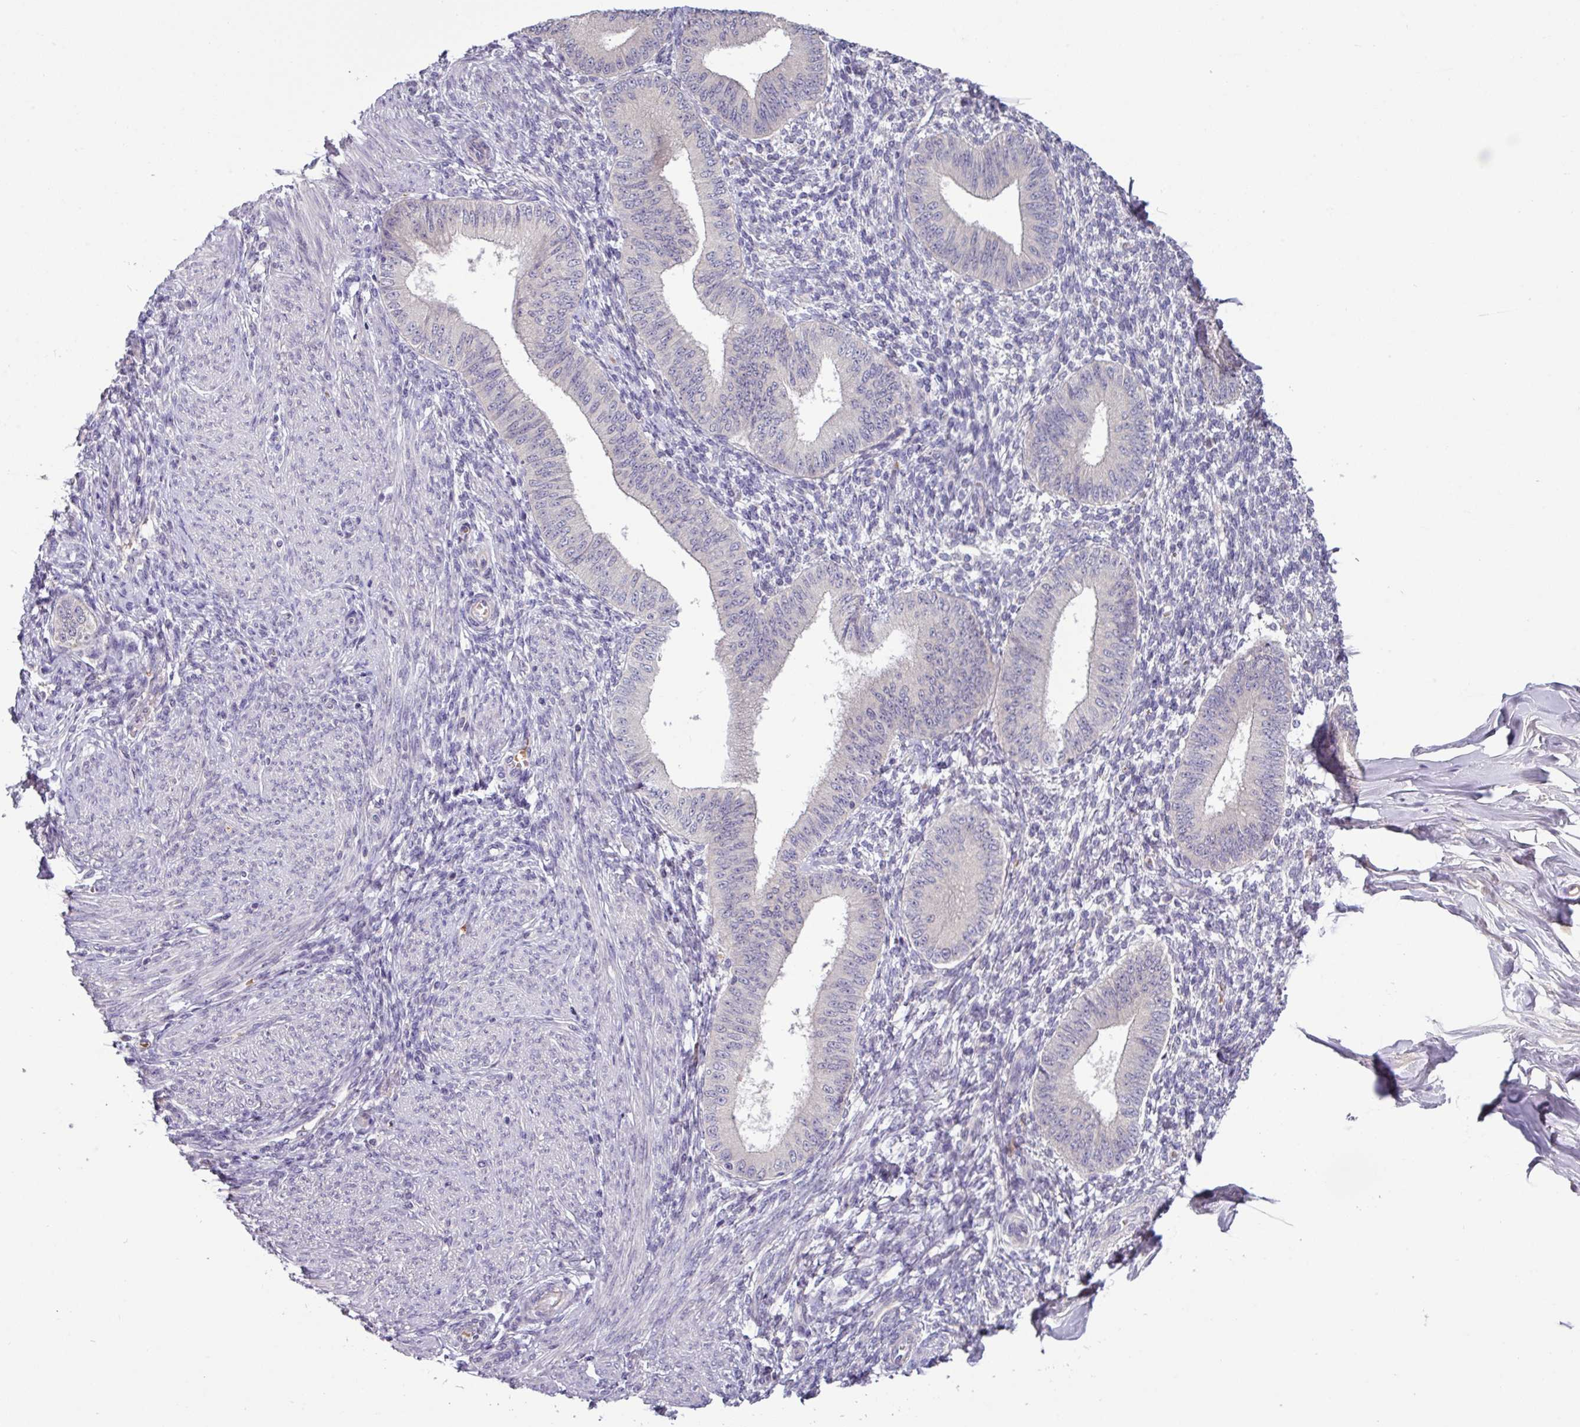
{"staining": {"intensity": "negative", "quantity": "none", "location": "none"}, "tissue": "endometrium", "cell_type": "Cells in endometrial stroma", "image_type": "normal", "snomed": [{"axis": "morphology", "description": "Normal tissue, NOS"}, {"axis": "topography", "description": "Endometrium"}], "caption": "High power microscopy micrograph of an immunohistochemistry photomicrograph of normal endometrium, revealing no significant expression in cells in endometrial stroma.", "gene": "SLC5A10", "patient": {"sex": "female", "age": 49}}